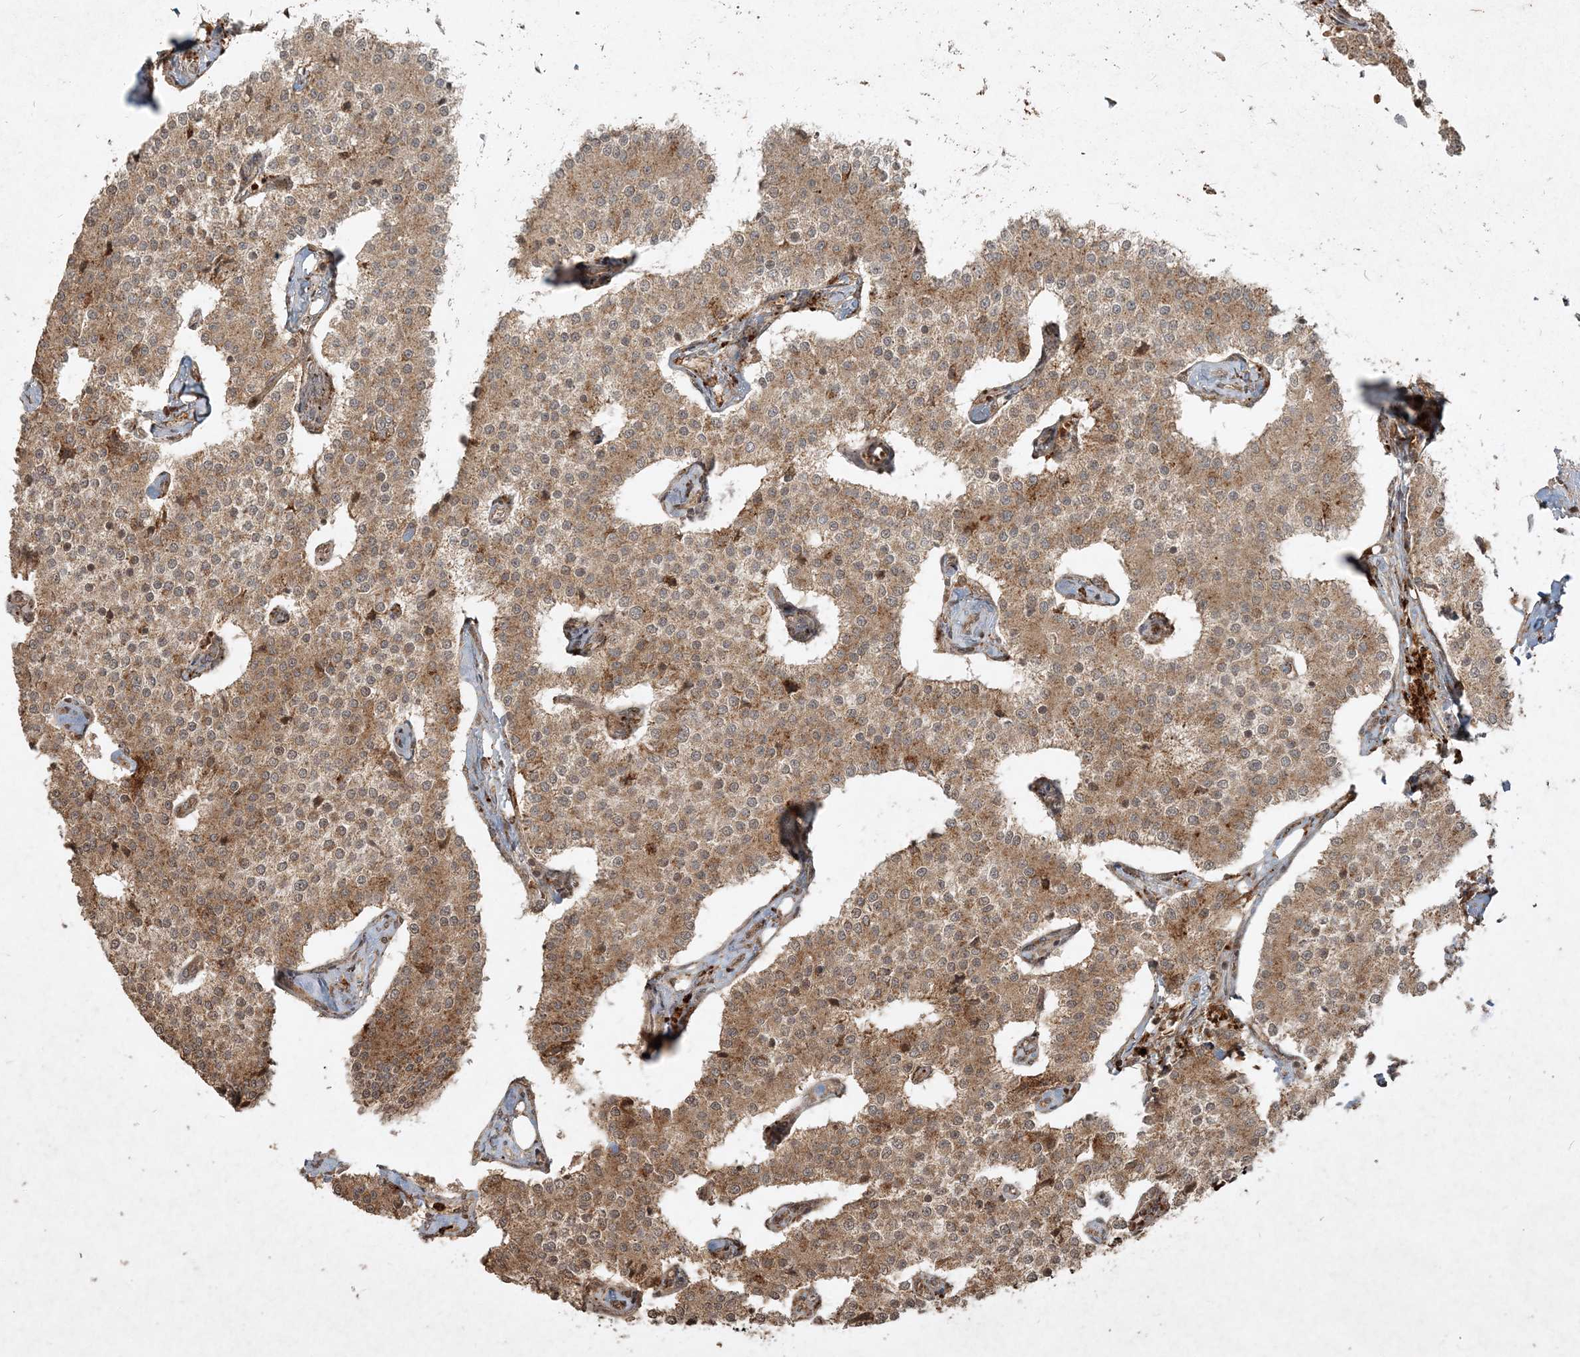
{"staining": {"intensity": "moderate", "quantity": ">75%", "location": "cytoplasmic/membranous"}, "tissue": "carcinoid", "cell_type": "Tumor cells", "image_type": "cancer", "snomed": [{"axis": "morphology", "description": "Carcinoid, malignant, NOS"}, {"axis": "topography", "description": "Colon"}], "caption": "The histopathology image displays staining of carcinoid, revealing moderate cytoplasmic/membranous protein expression (brown color) within tumor cells. (DAB IHC, brown staining for protein, blue staining for nuclei).", "gene": "NARS1", "patient": {"sex": "female", "age": 52}}